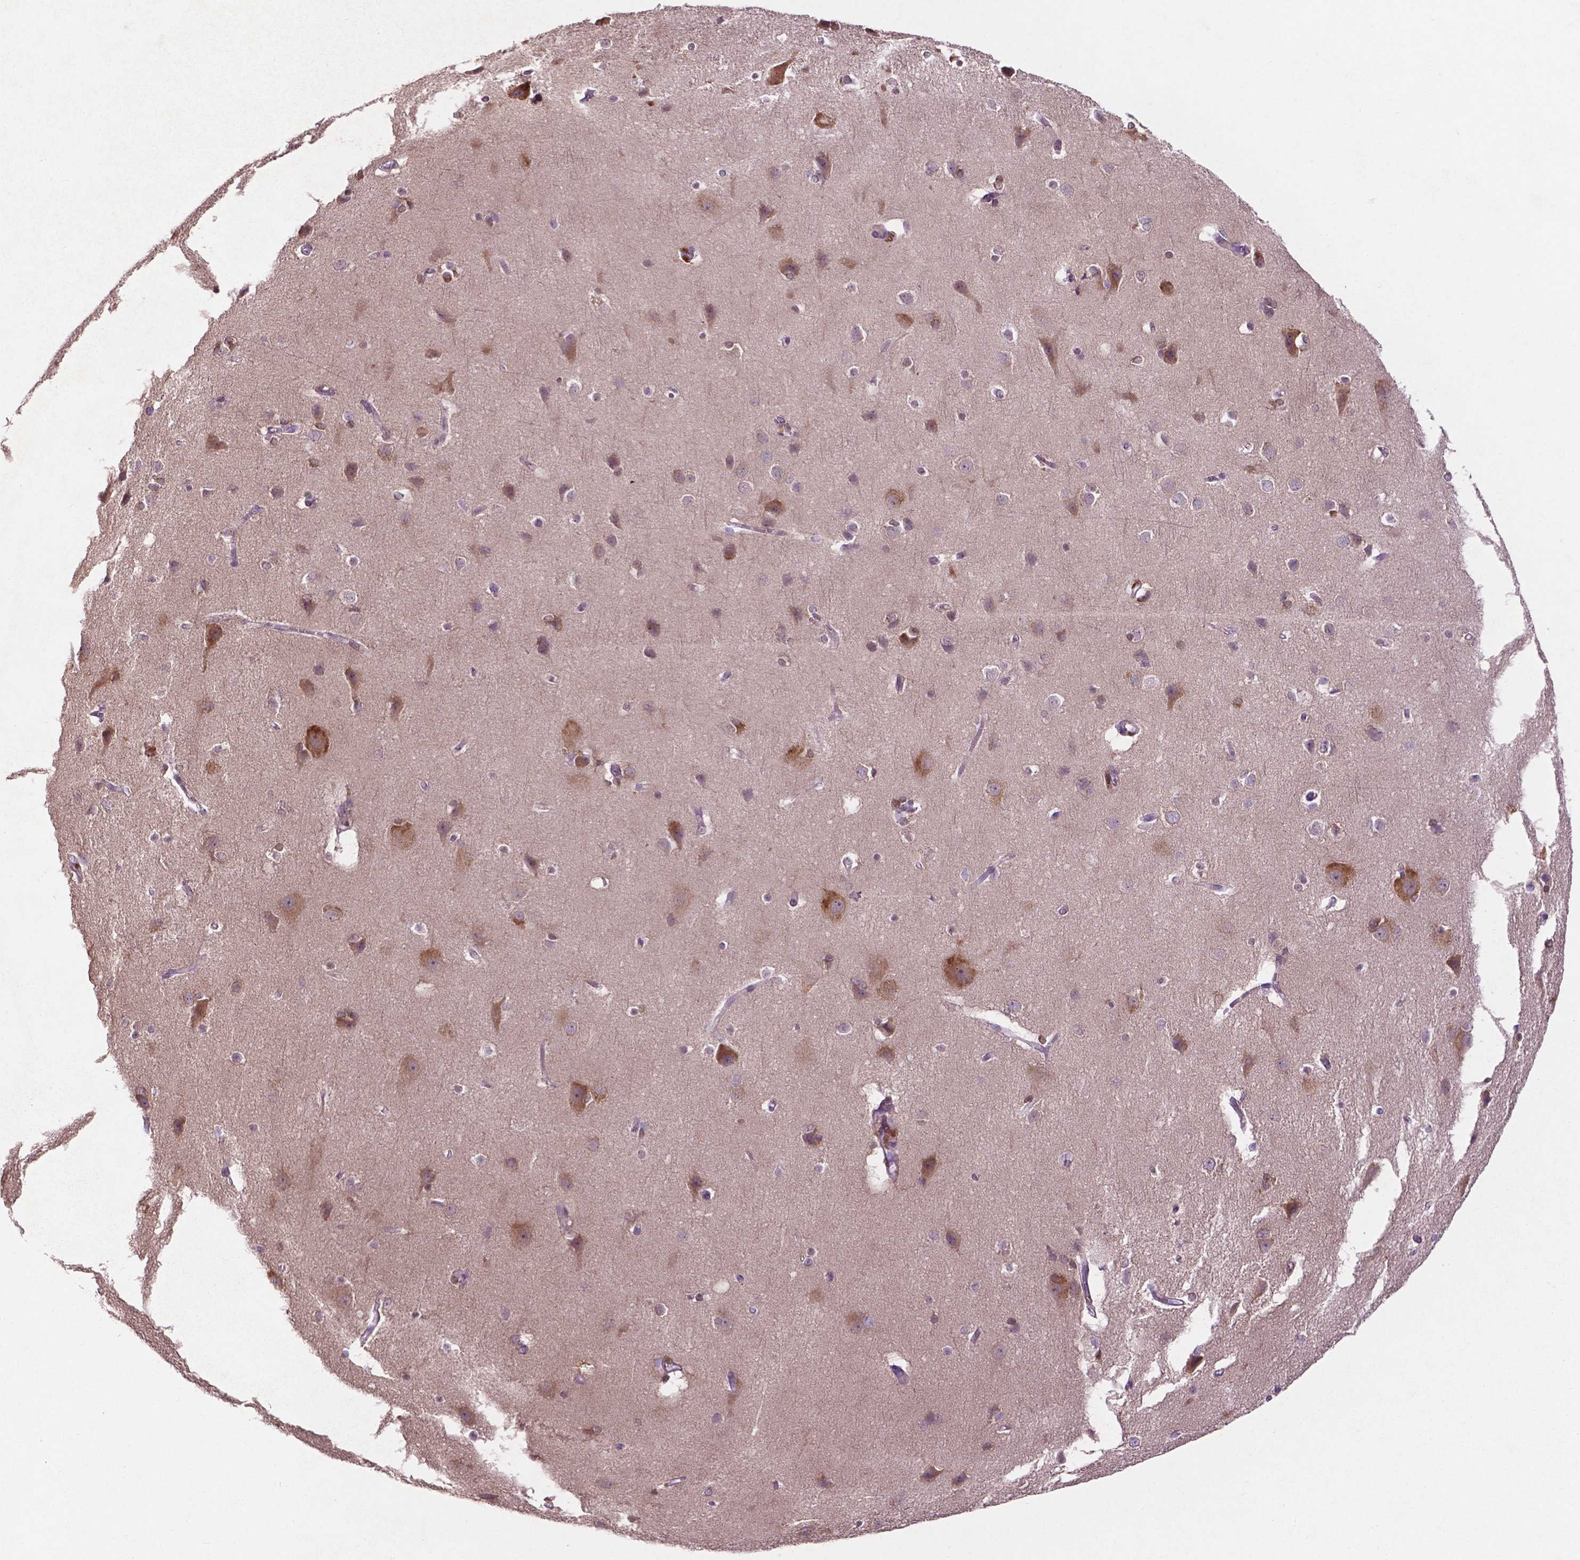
{"staining": {"intensity": "negative", "quantity": "none", "location": "none"}, "tissue": "cerebral cortex", "cell_type": "Endothelial cells", "image_type": "normal", "snomed": [{"axis": "morphology", "description": "Normal tissue, NOS"}, {"axis": "topography", "description": "Cerebral cortex"}], "caption": "Human cerebral cortex stained for a protein using IHC shows no positivity in endothelial cells.", "gene": "ARL5C", "patient": {"sex": "male", "age": 37}}